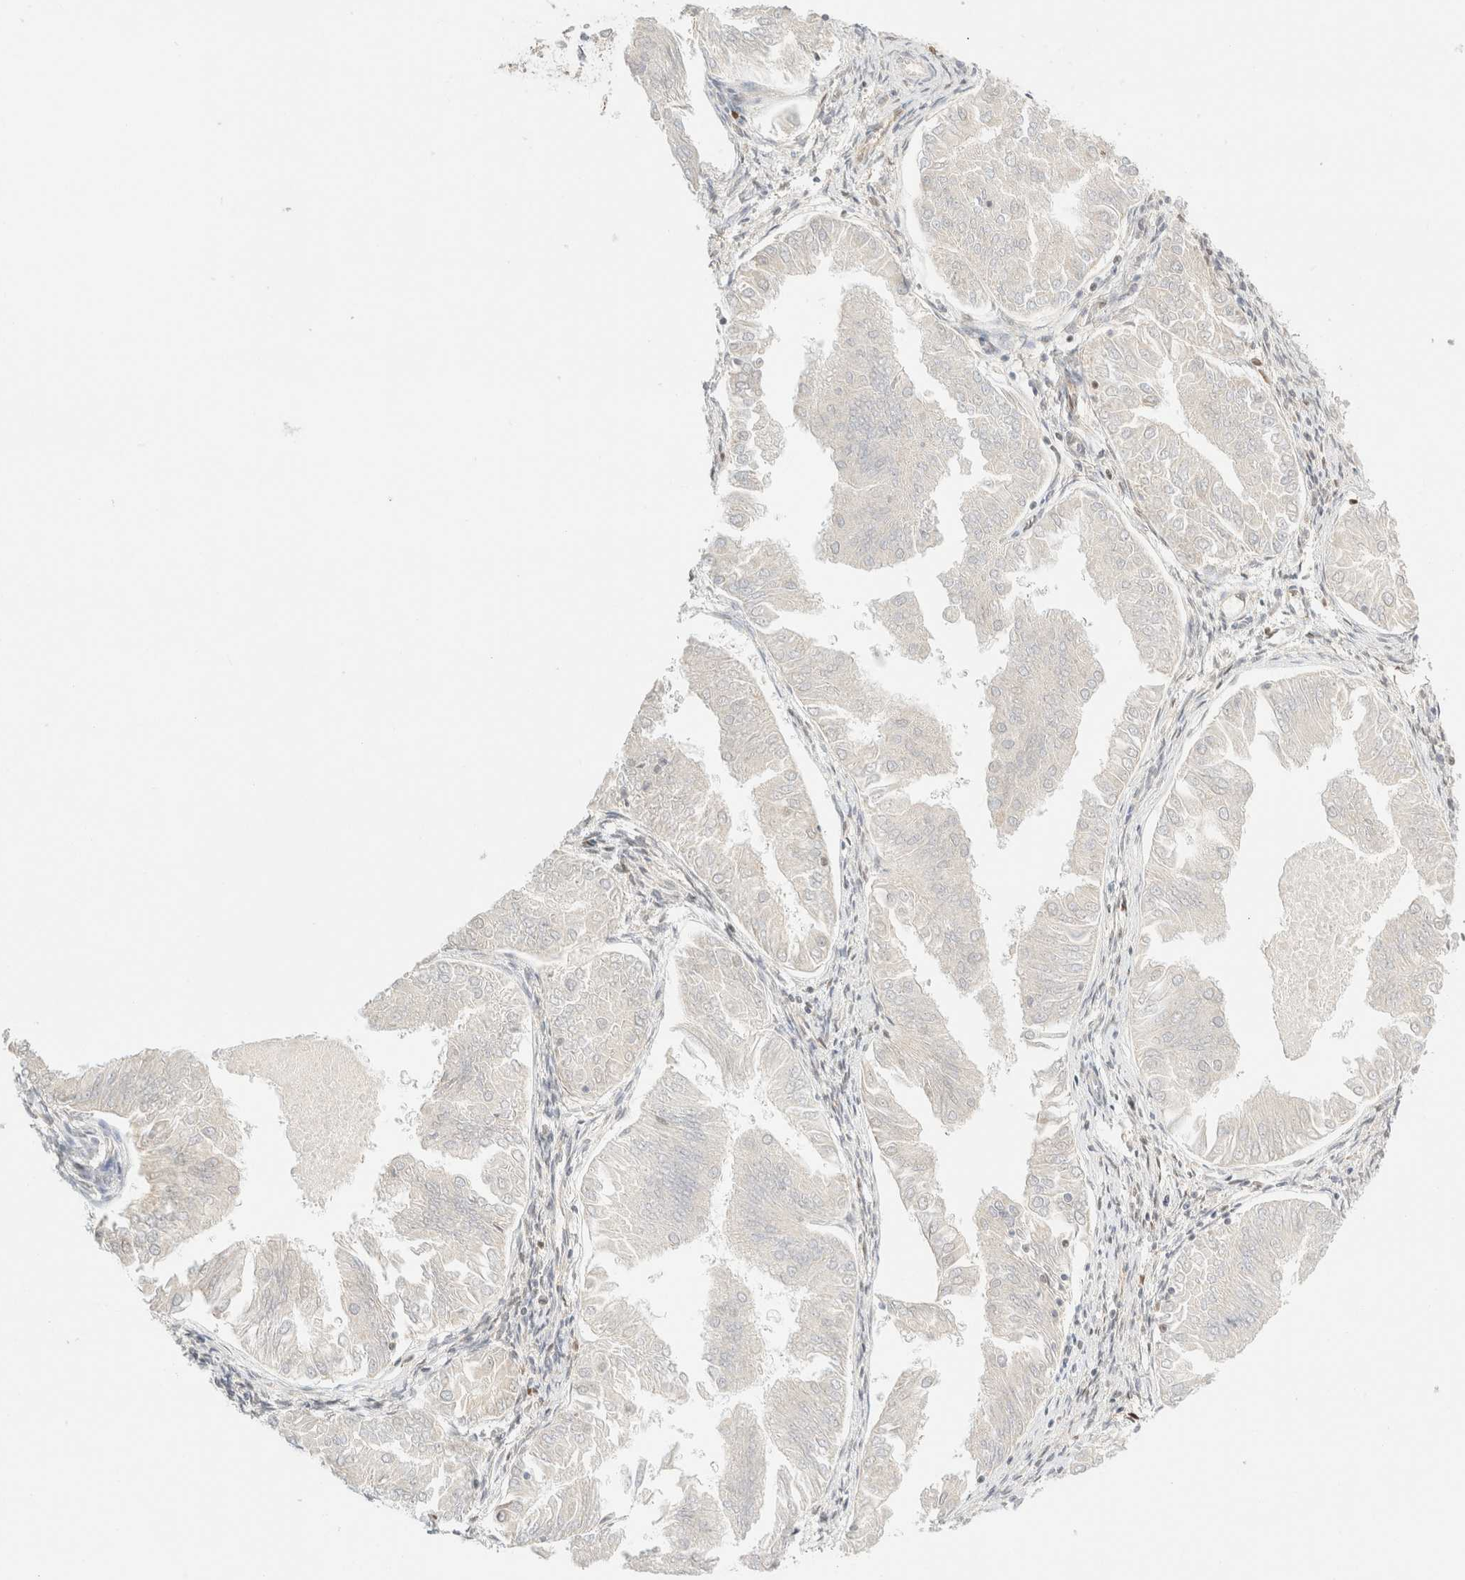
{"staining": {"intensity": "negative", "quantity": "none", "location": "none"}, "tissue": "endometrial cancer", "cell_type": "Tumor cells", "image_type": "cancer", "snomed": [{"axis": "morphology", "description": "Adenocarcinoma, NOS"}, {"axis": "topography", "description": "Endometrium"}], "caption": "Histopathology image shows no significant protein positivity in tumor cells of adenocarcinoma (endometrial).", "gene": "DDB2", "patient": {"sex": "female", "age": 53}}